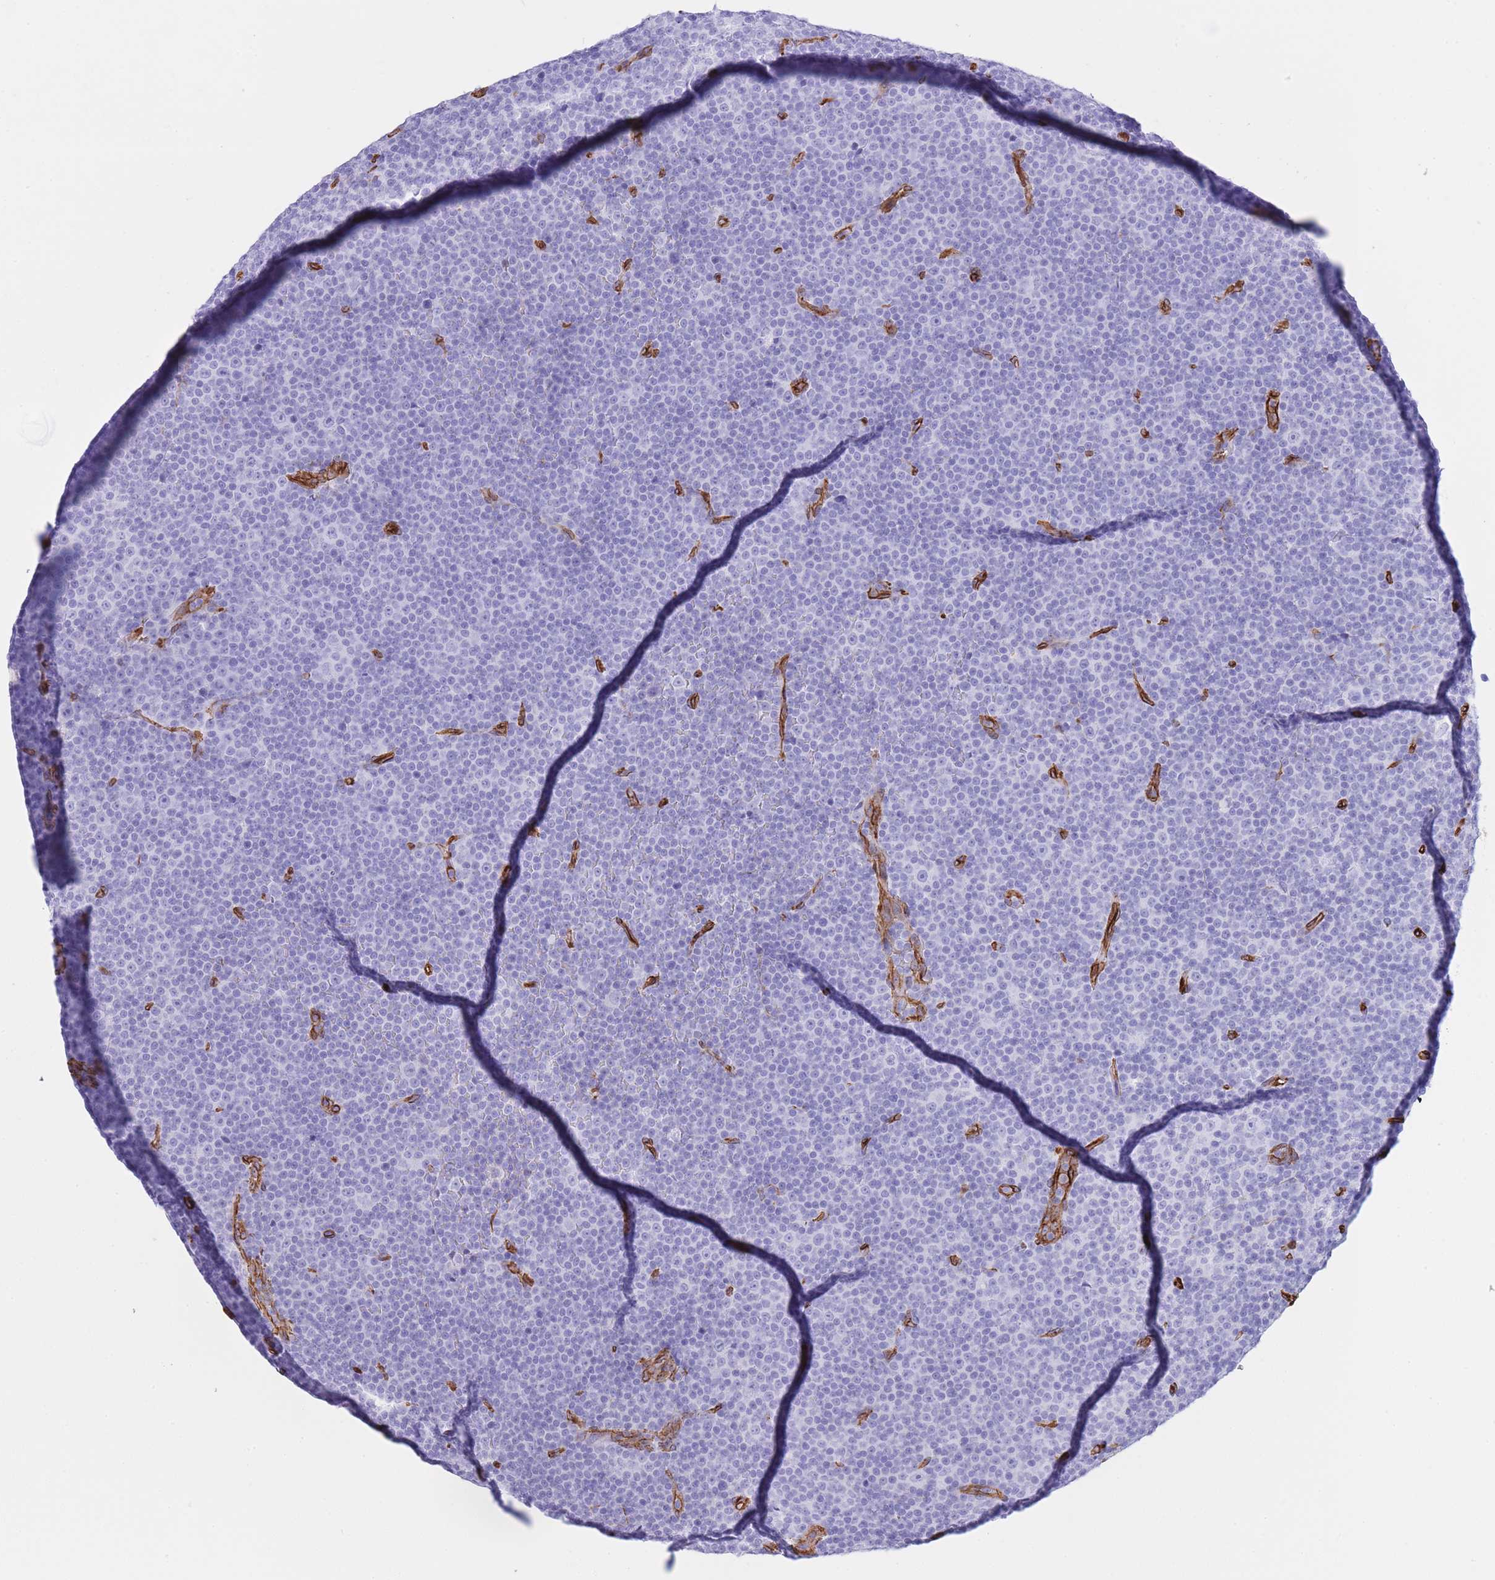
{"staining": {"intensity": "negative", "quantity": "none", "location": "none"}, "tissue": "lymphoma", "cell_type": "Tumor cells", "image_type": "cancer", "snomed": [{"axis": "morphology", "description": "Malignant lymphoma, non-Hodgkin's type, Low grade"}, {"axis": "topography", "description": "Lymph node"}], "caption": "Tumor cells show no significant staining in malignant lymphoma, non-Hodgkin's type (low-grade).", "gene": "CAVIN1", "patient": {"sex": "female", "age": 67}}